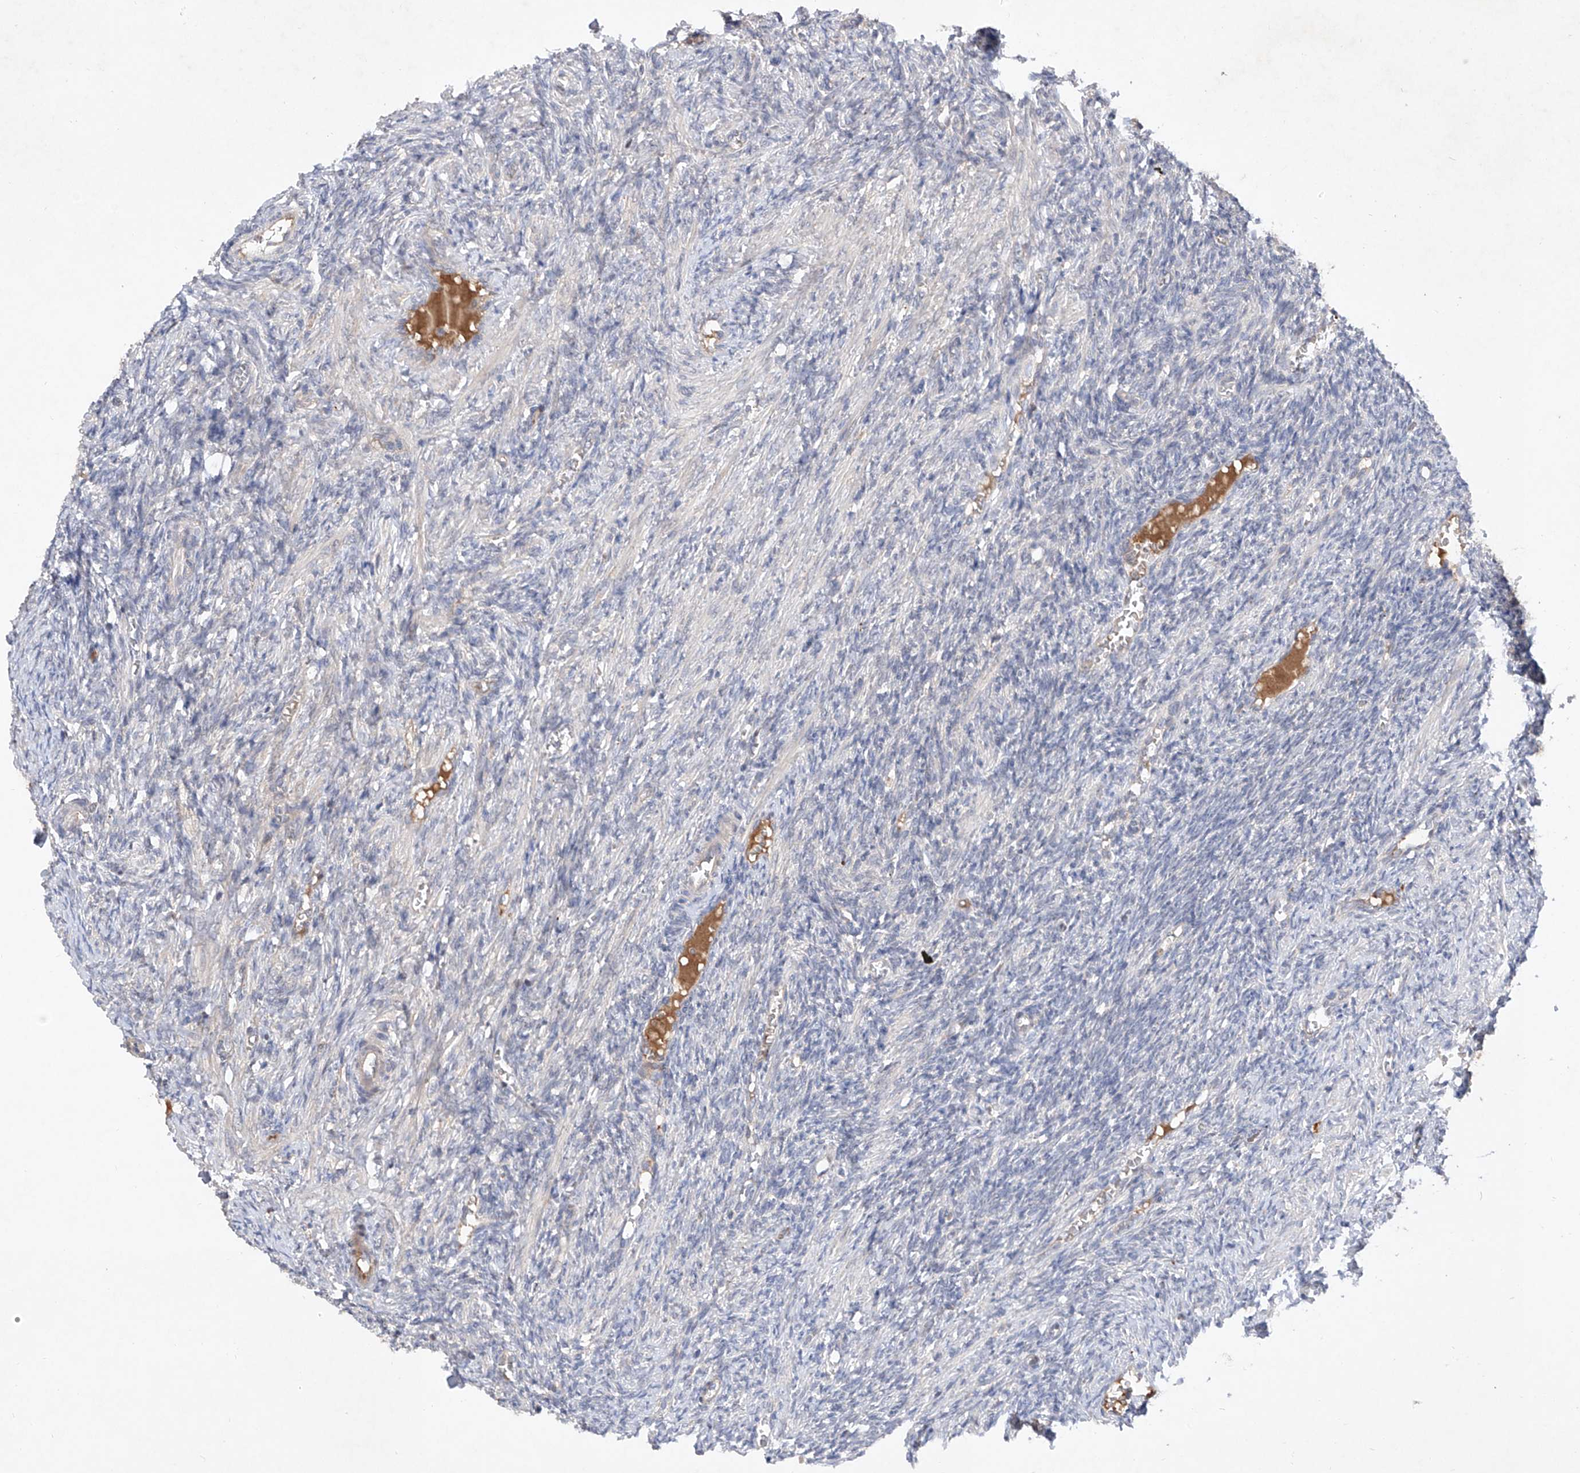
{"staining": {"intensity": "negative", "quantity": "none", "location": "none"}, "tissue": "ovary", "cell_type": "Ovarian stroma cells", "image_type": "normal", "snomed": [{"axis": "morphology", "description": "Normal tissue, NOS"}, {"axis": "topography", "description": "Ovary"}], "caption": "Unremarkable ovary was stained to show a protein in brown. There is no significant positivity in ovarian stroma cells. (Brightfield microscopy of DAB IHC at high magnification).", "gene": "FAM135A", "patient": {"sex": "female", "age": 27}}